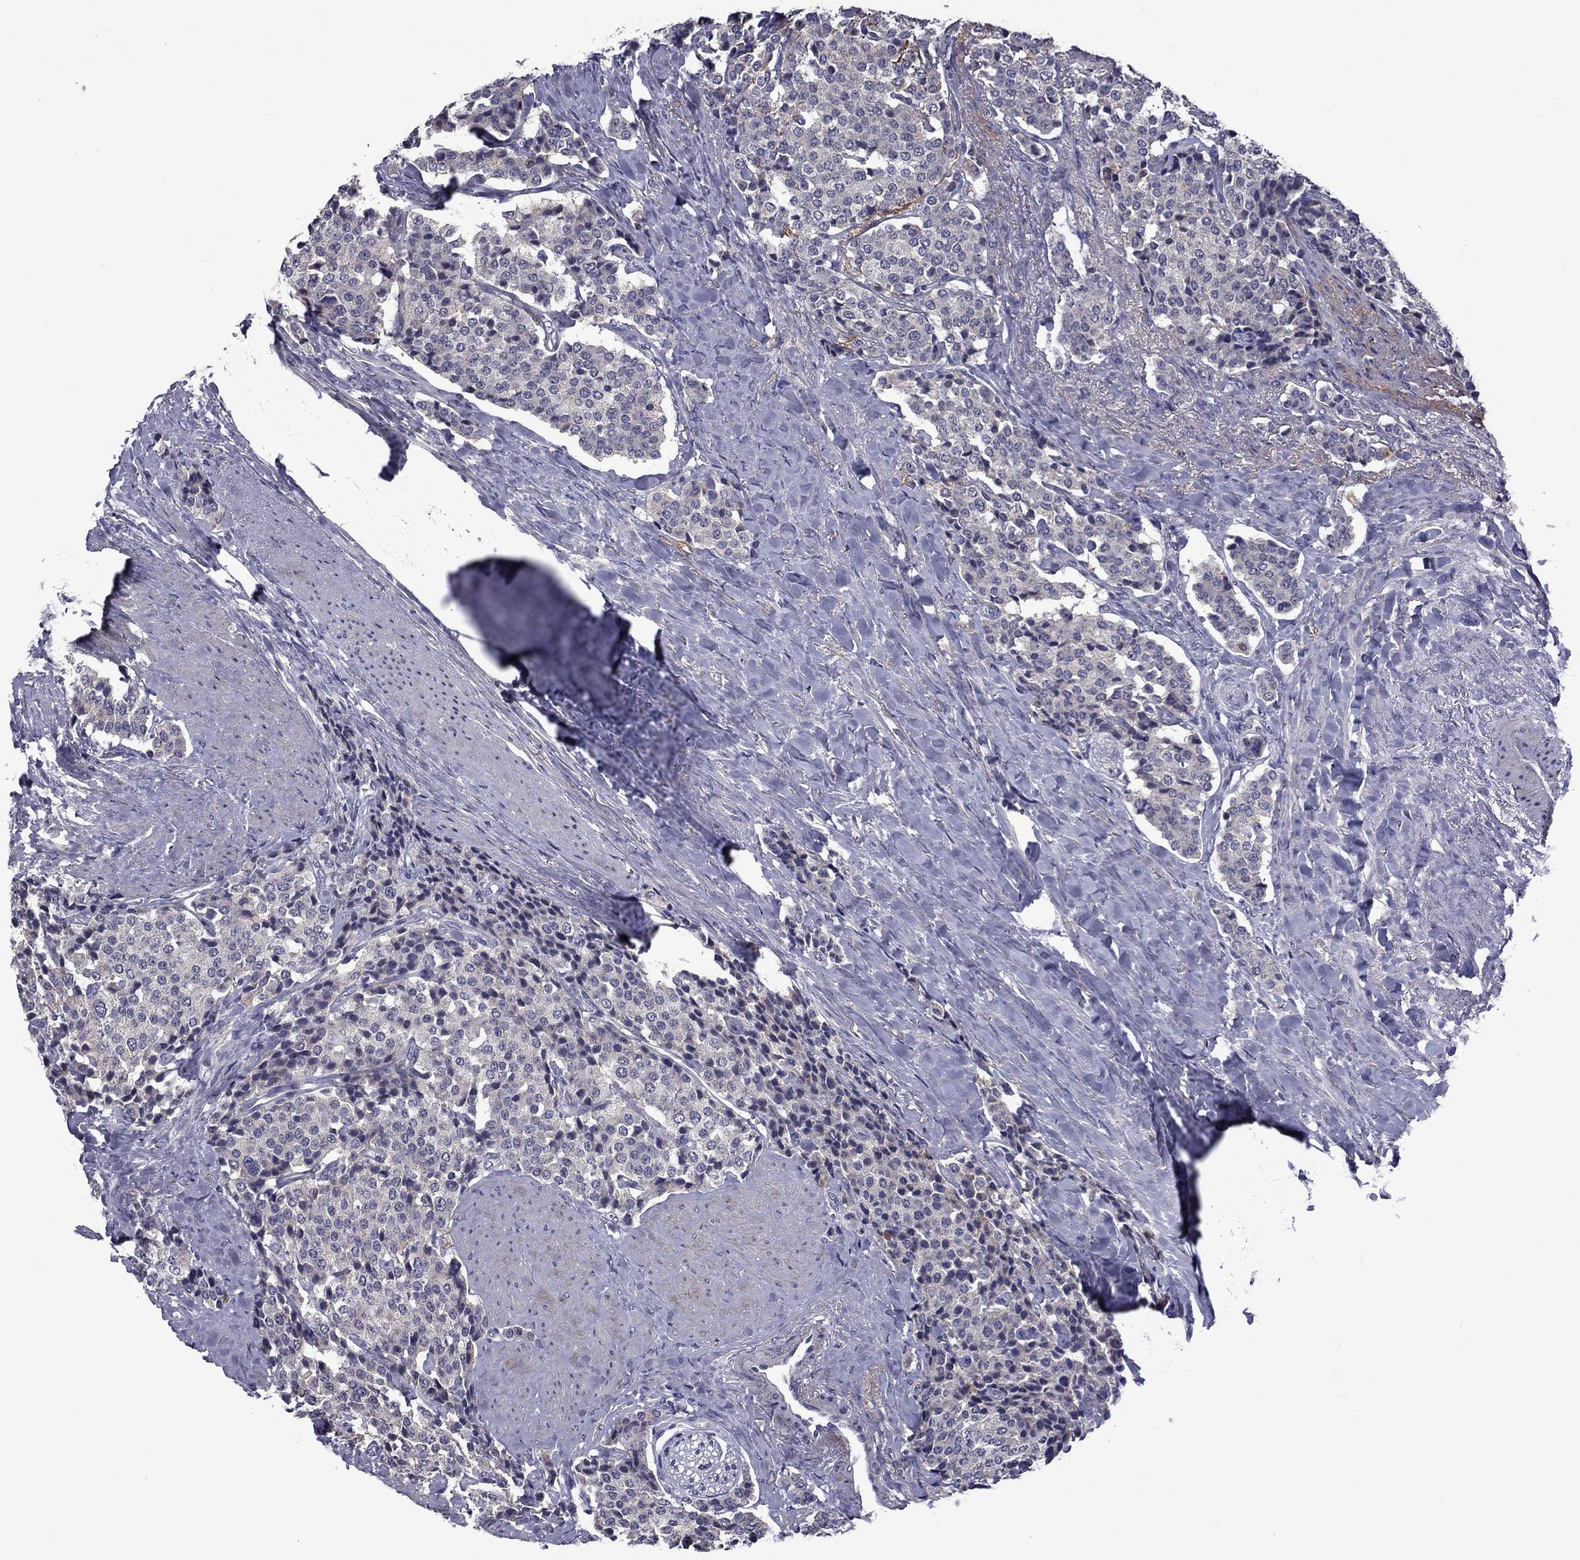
{"staining": {"intensity": "negative", "quantity": "none", "location": "none"}, "tissue": "carcinoid", "cell_type": "Tumor cells", "image_type": "cancer", "snomed": [{"axis": "morphology", "description": "Carcinoid, malignant, NOS"}, {"axis": "topography", "description": "Small intestine"}], "caption": "This is an immunohistochemistry image of carcinoid. There is no positivity in tumor cells.", "gene": "SNTA1", "patient": {"sex": "female", "age": 58}}